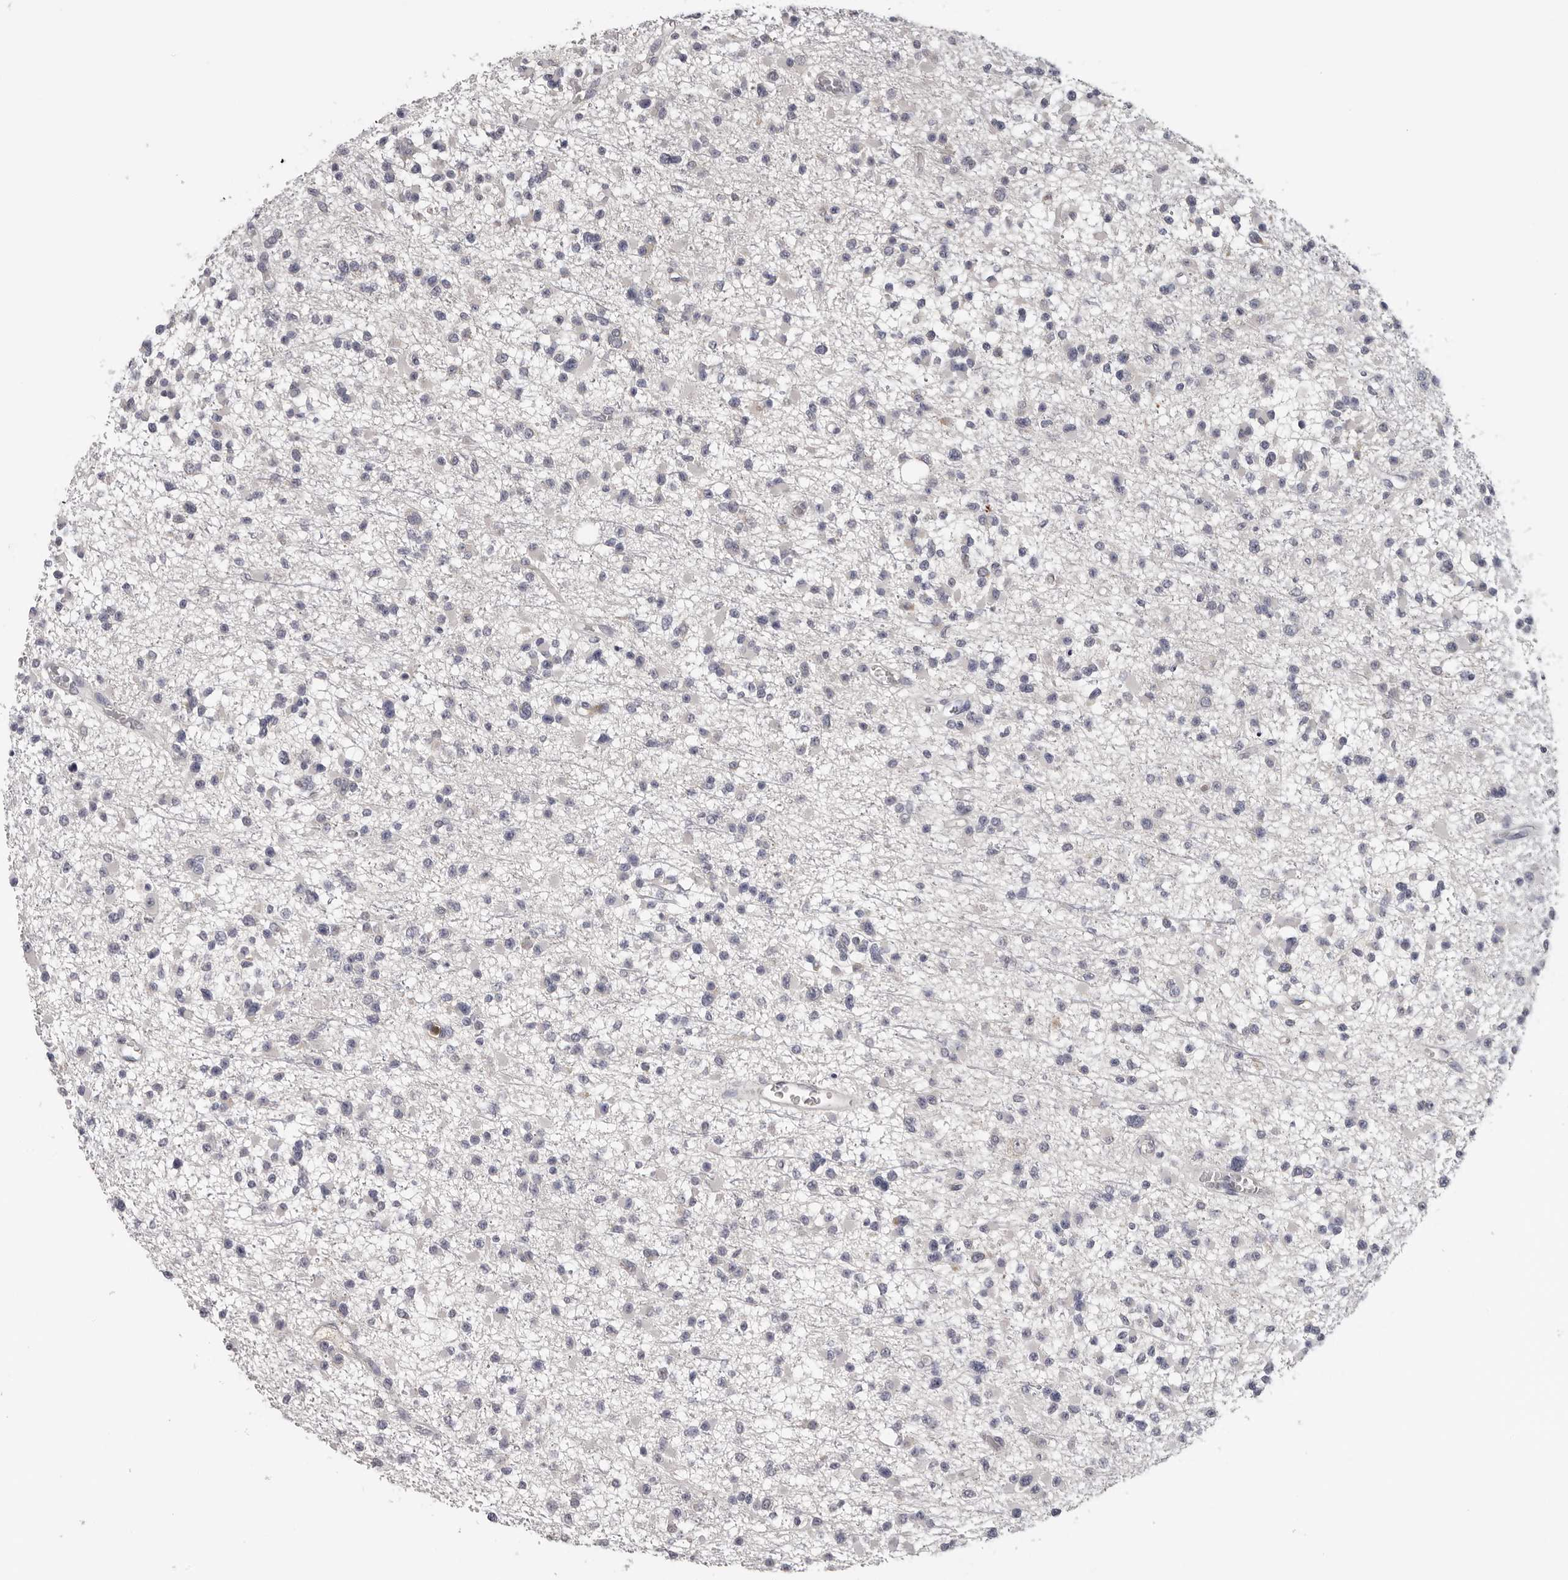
{"staining": {"intensity": "negative", "quantity": "none", "location": "none"}, "tissue": "glioma", "cell_type": "Tumor cells", "image_type": "cancer", "snomed": [{"axis": "morphology", "description": "Glioma, malignant, Low grade"}, {"axis": "topography", "description": "Brain"}], "caption": "The IHC photomicrograph has no significant staining in tumor cells of malignant glioma (low-grade) tissue.", "gene": "KIF2B", "patient": {"sex": "female", "age": 22}}